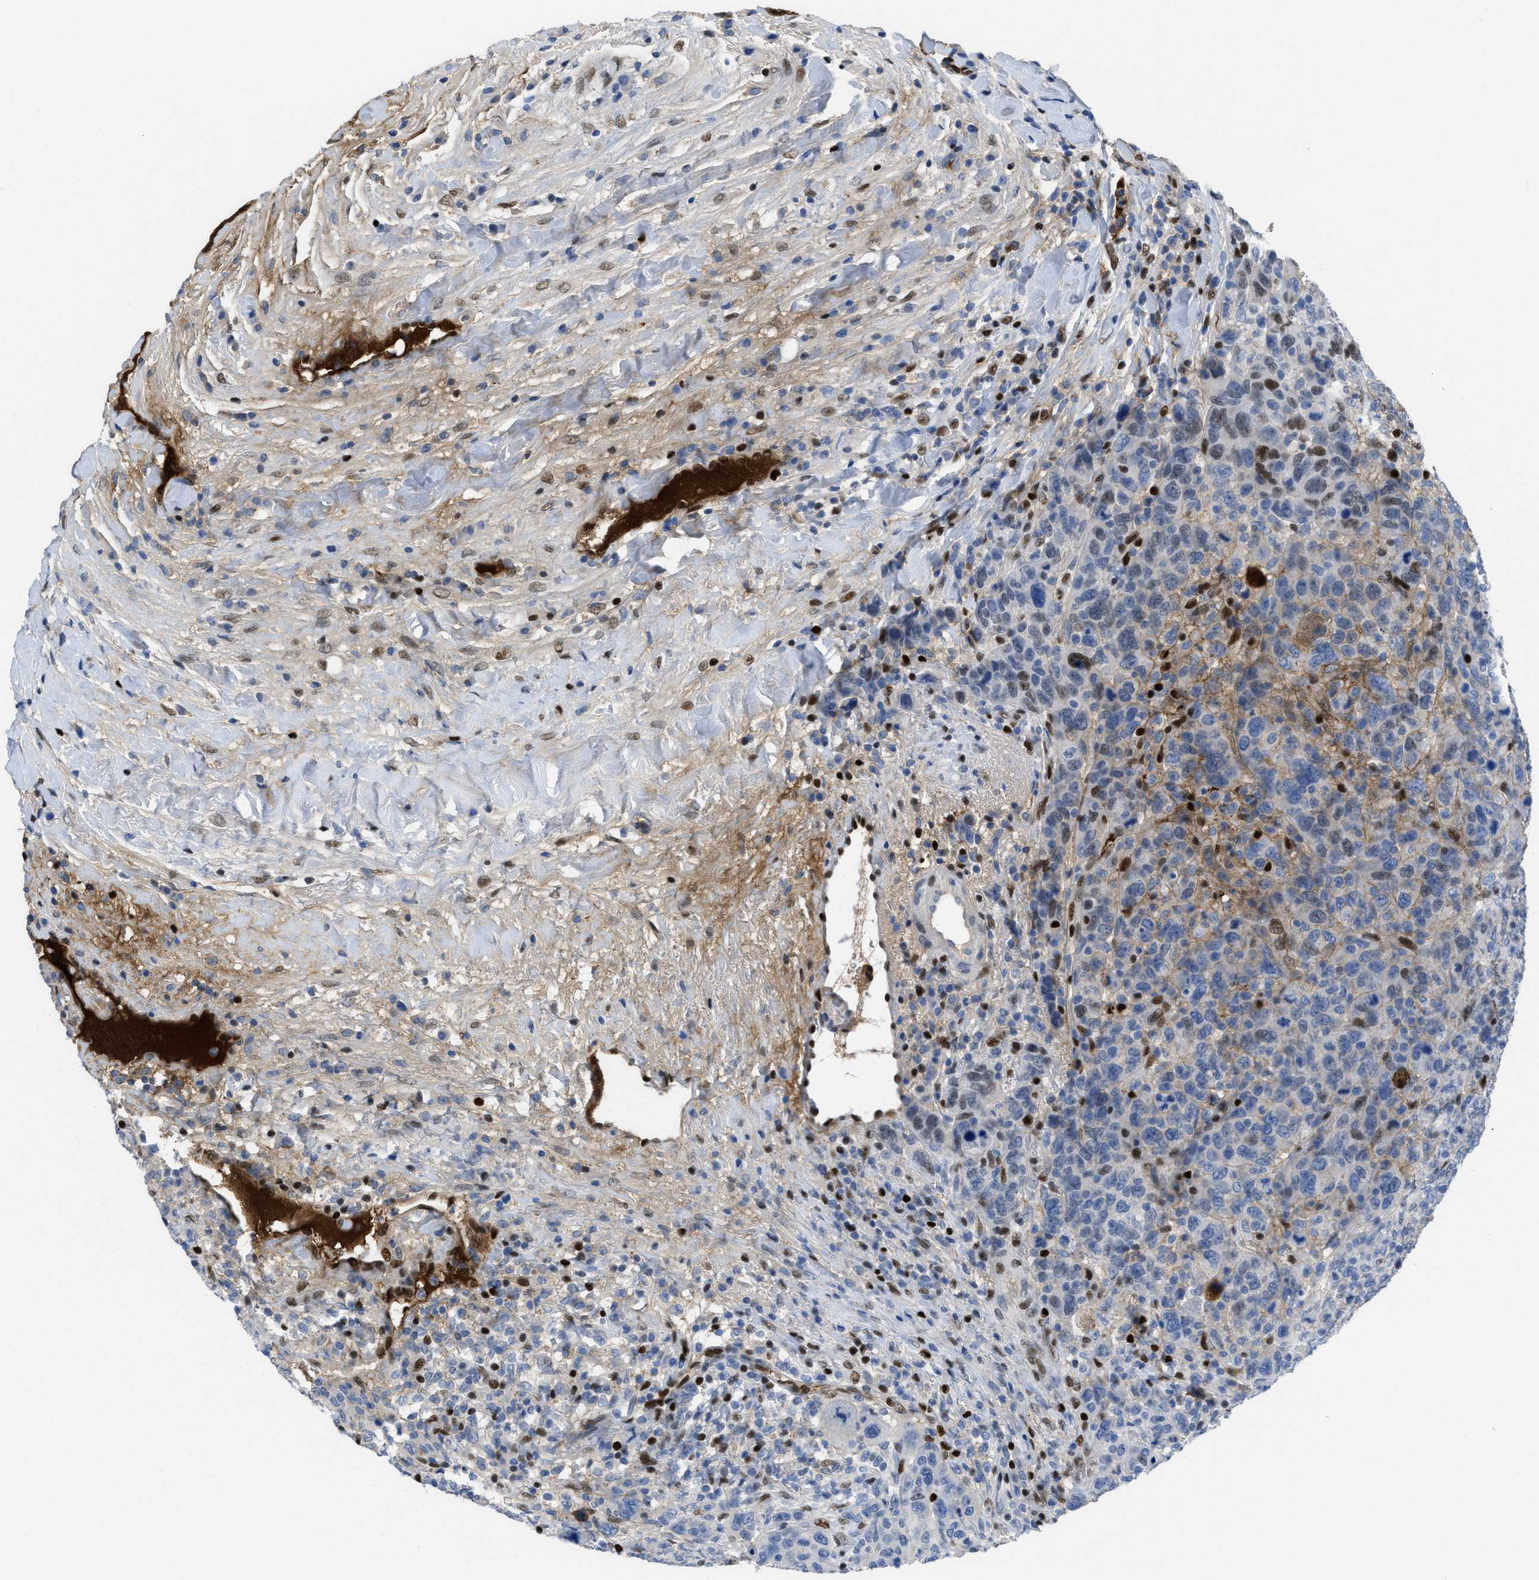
{"staining": {"intensity": "moderate", "quantity": "<25%", "location": "nuclear"}, "tissue": "breast cancer", "cell_type": "Tumor cells", "image_type": "cancer", "snomed": [{"axis": "morphology", "description": "Duct carcinoma"}, {"axis": "topography", "description": "Breast"}], "caption": "IHC photomicrograph of neoplastic tissue: human invasive ductal carcinoma (breast) stained using immunohistochemistry (IHC) exhibits low levels of moderate protein expression localized specifically in the nuclear of tumor cells, appearing as a nuclear brown color.", "gene": "LEF1", "patient": {"sex": "female", "age": 37}}